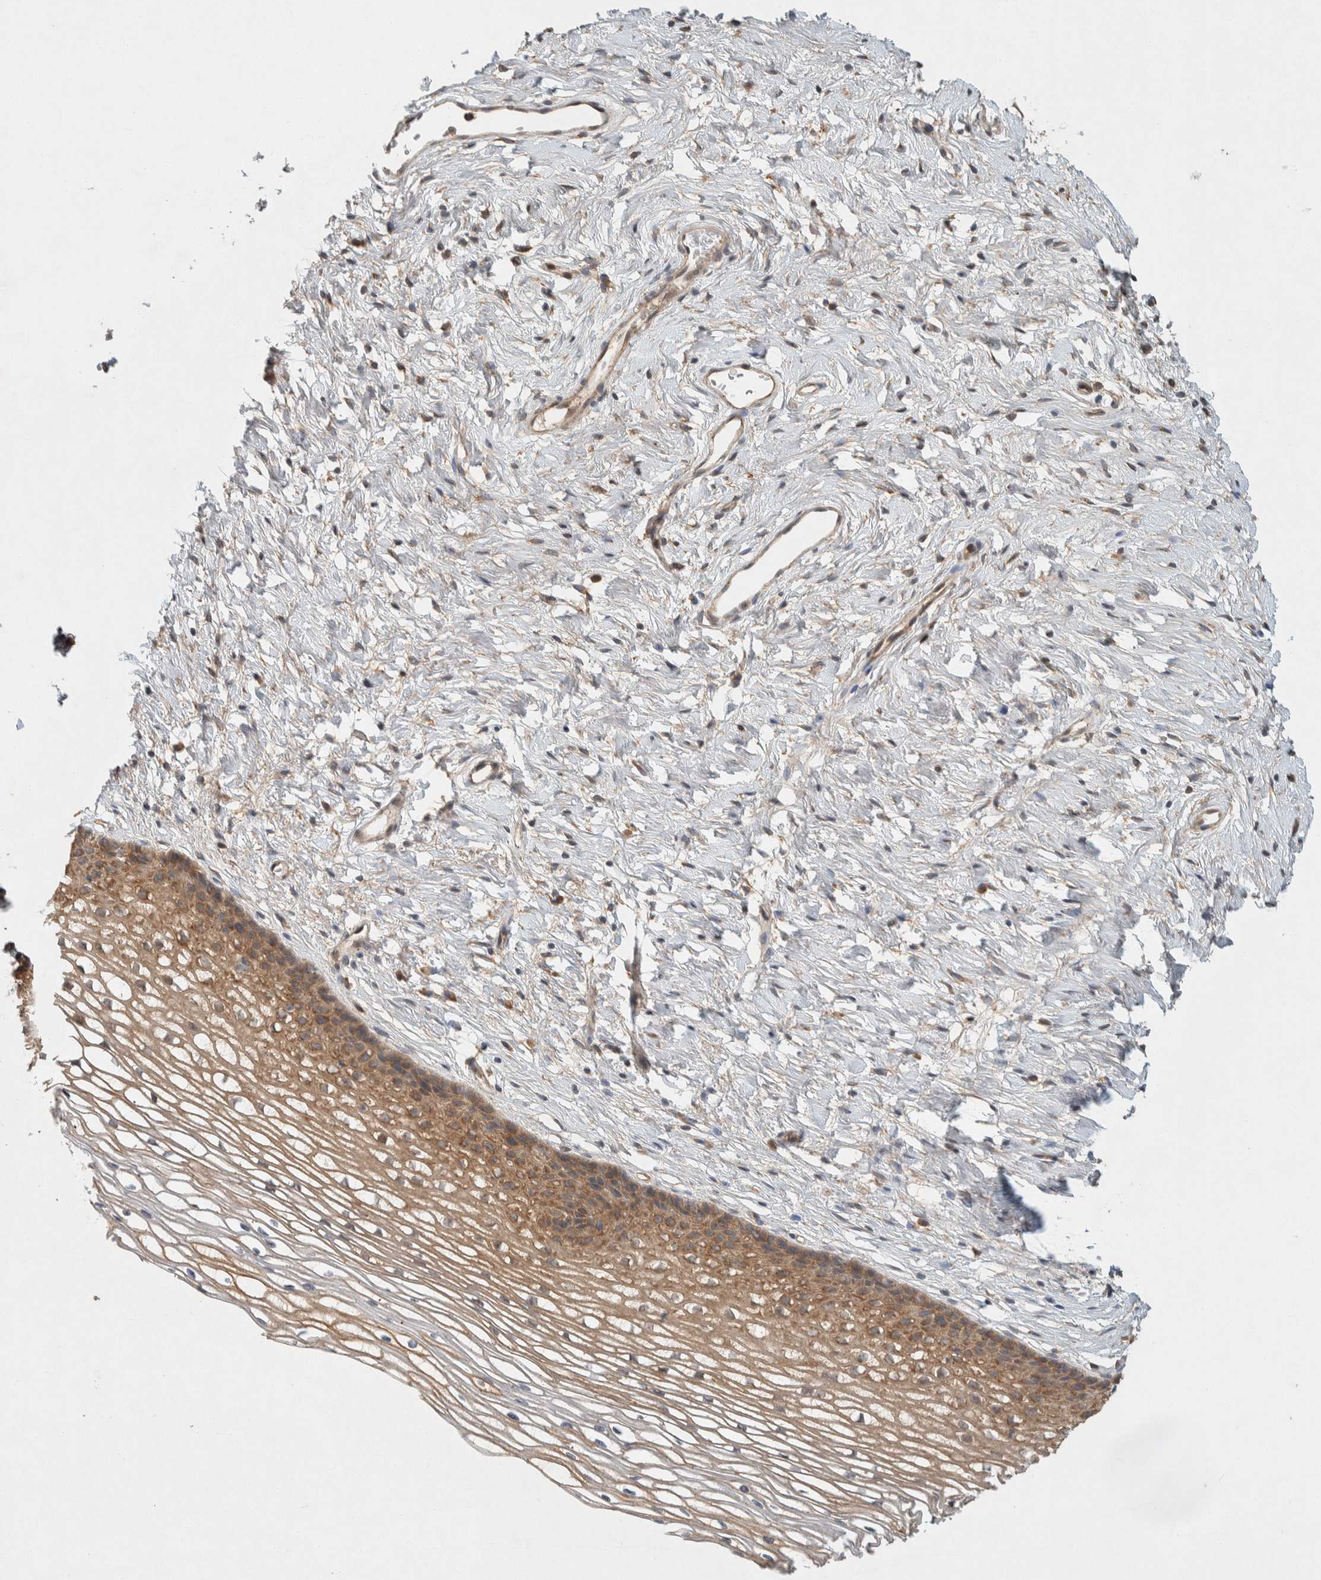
{"staining": {"intensity": "moderate", "quantity": ">75%", "location": "cytoplasmic/membranous"}, "tissue": "cervix", "cell_type": "Glandular cells", "image_type": "normal", "snomed": [{"axis": "morphology", "description": "Normal tissue, NOS"}, {"axis": "topography", "description": "Cervix"}], "caption": "The immunohistochemical stain highlights moderate cytoplasmic/membranous expression in glandular cells of unremarkable cervix. Nuclei are stained in blue.", "gene": "PXK", "patient": {"sex": "female", "age": 77}}